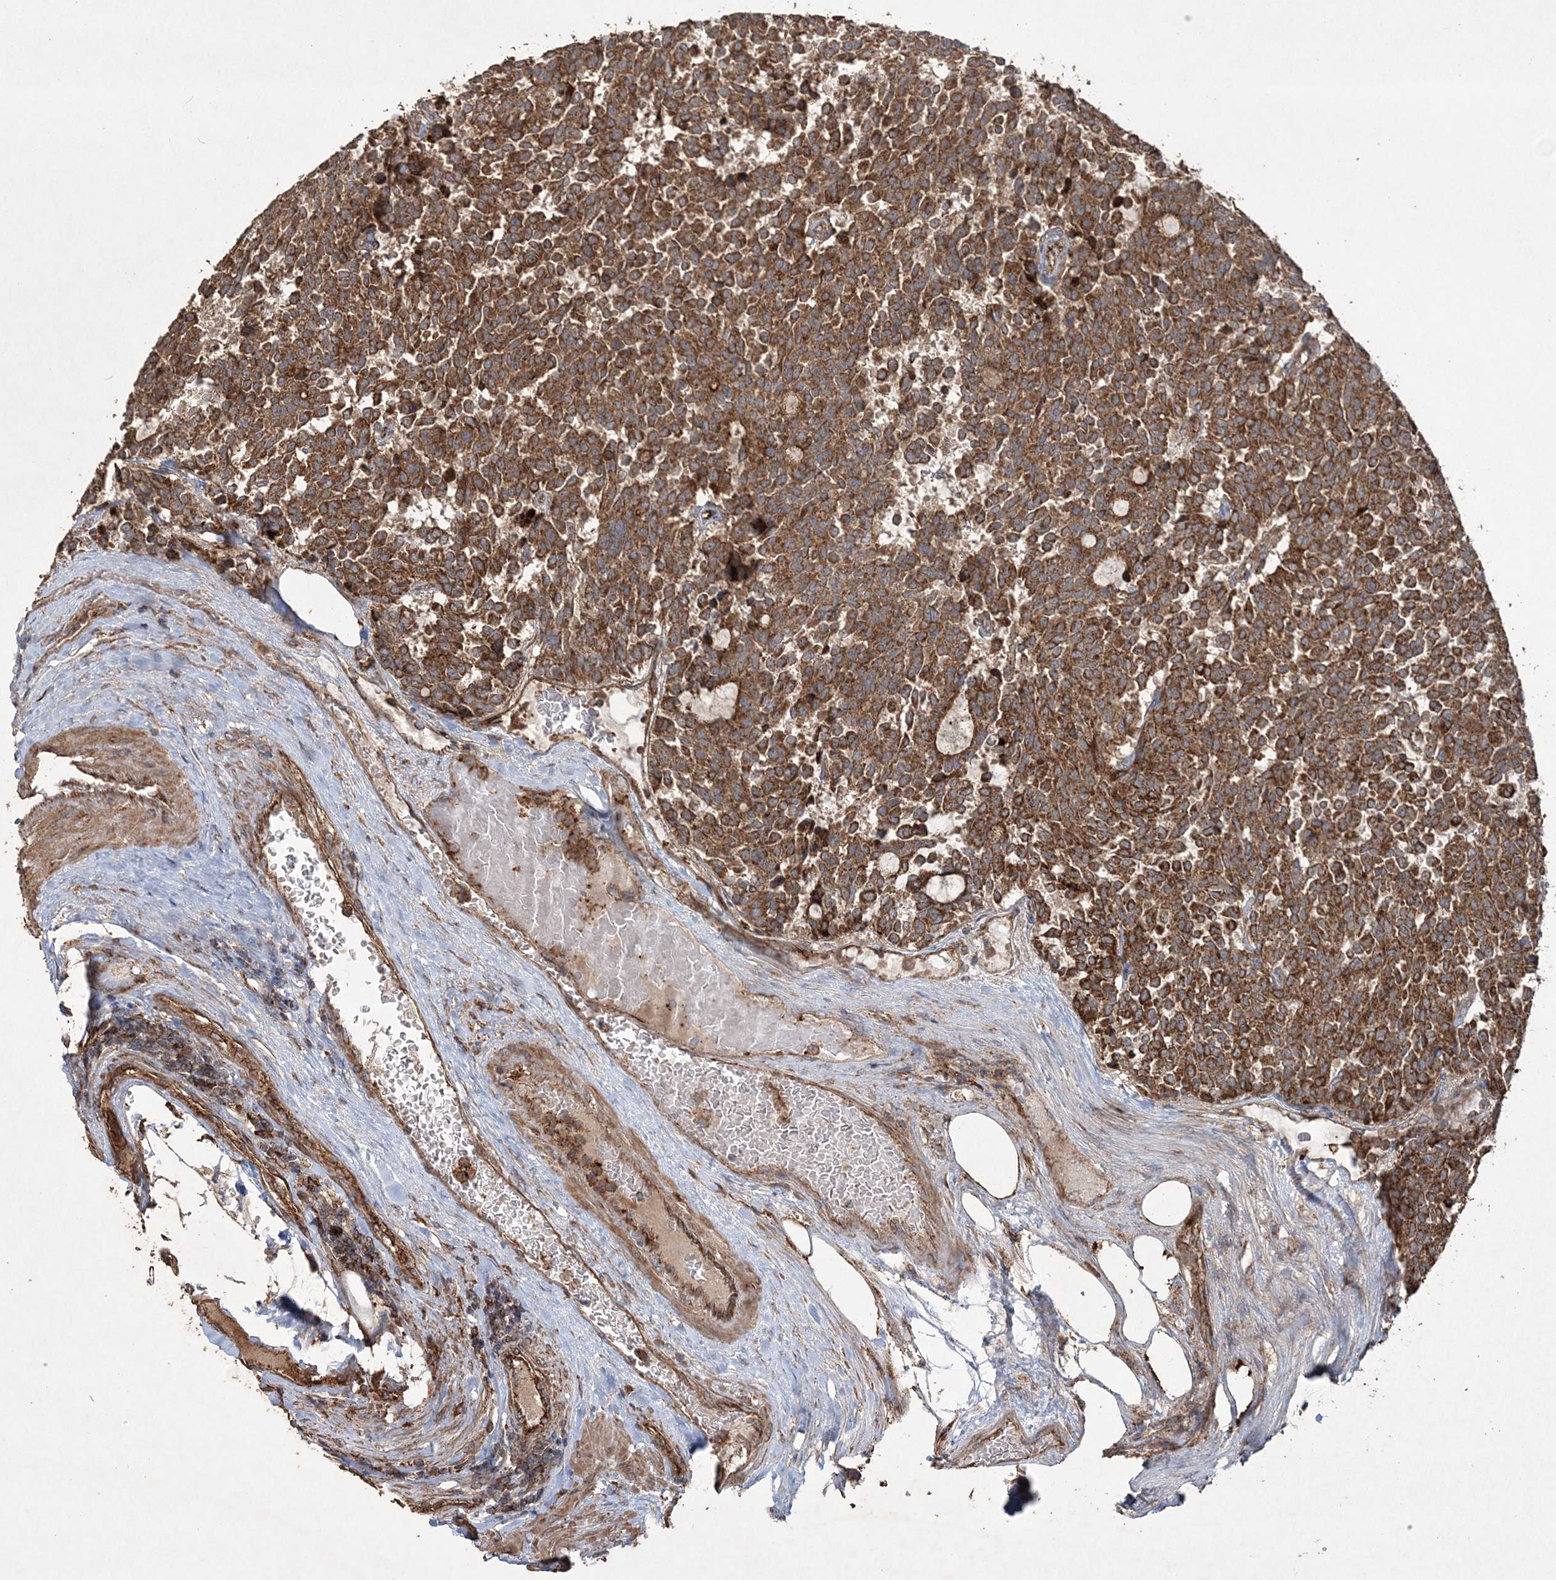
{"staining": {"intensity": "moderate", "quantity": ">75%", "location": "cytoplasmic/membranous"}, "tissue": "carcinoid", "cell_type": "Tumor cells", "image_type": "cancer", "snomed": [{"axis": "morphology", "description": "Carcinoid, malignant, NOS"}, {"axis": "topography", "description": "Pancreas"}], "caption": "IHC histopathology image of neoplastic tissue: carcinoid stained using IHC reveals medium levels of moderate protein expression localized specifically in the cytoplasmic/membranous of tumor cells, appearing as a cytoplasmic/membranous brown color.", "gene": "TTC7A", "patient": {"sex": "female", "age": 54}}